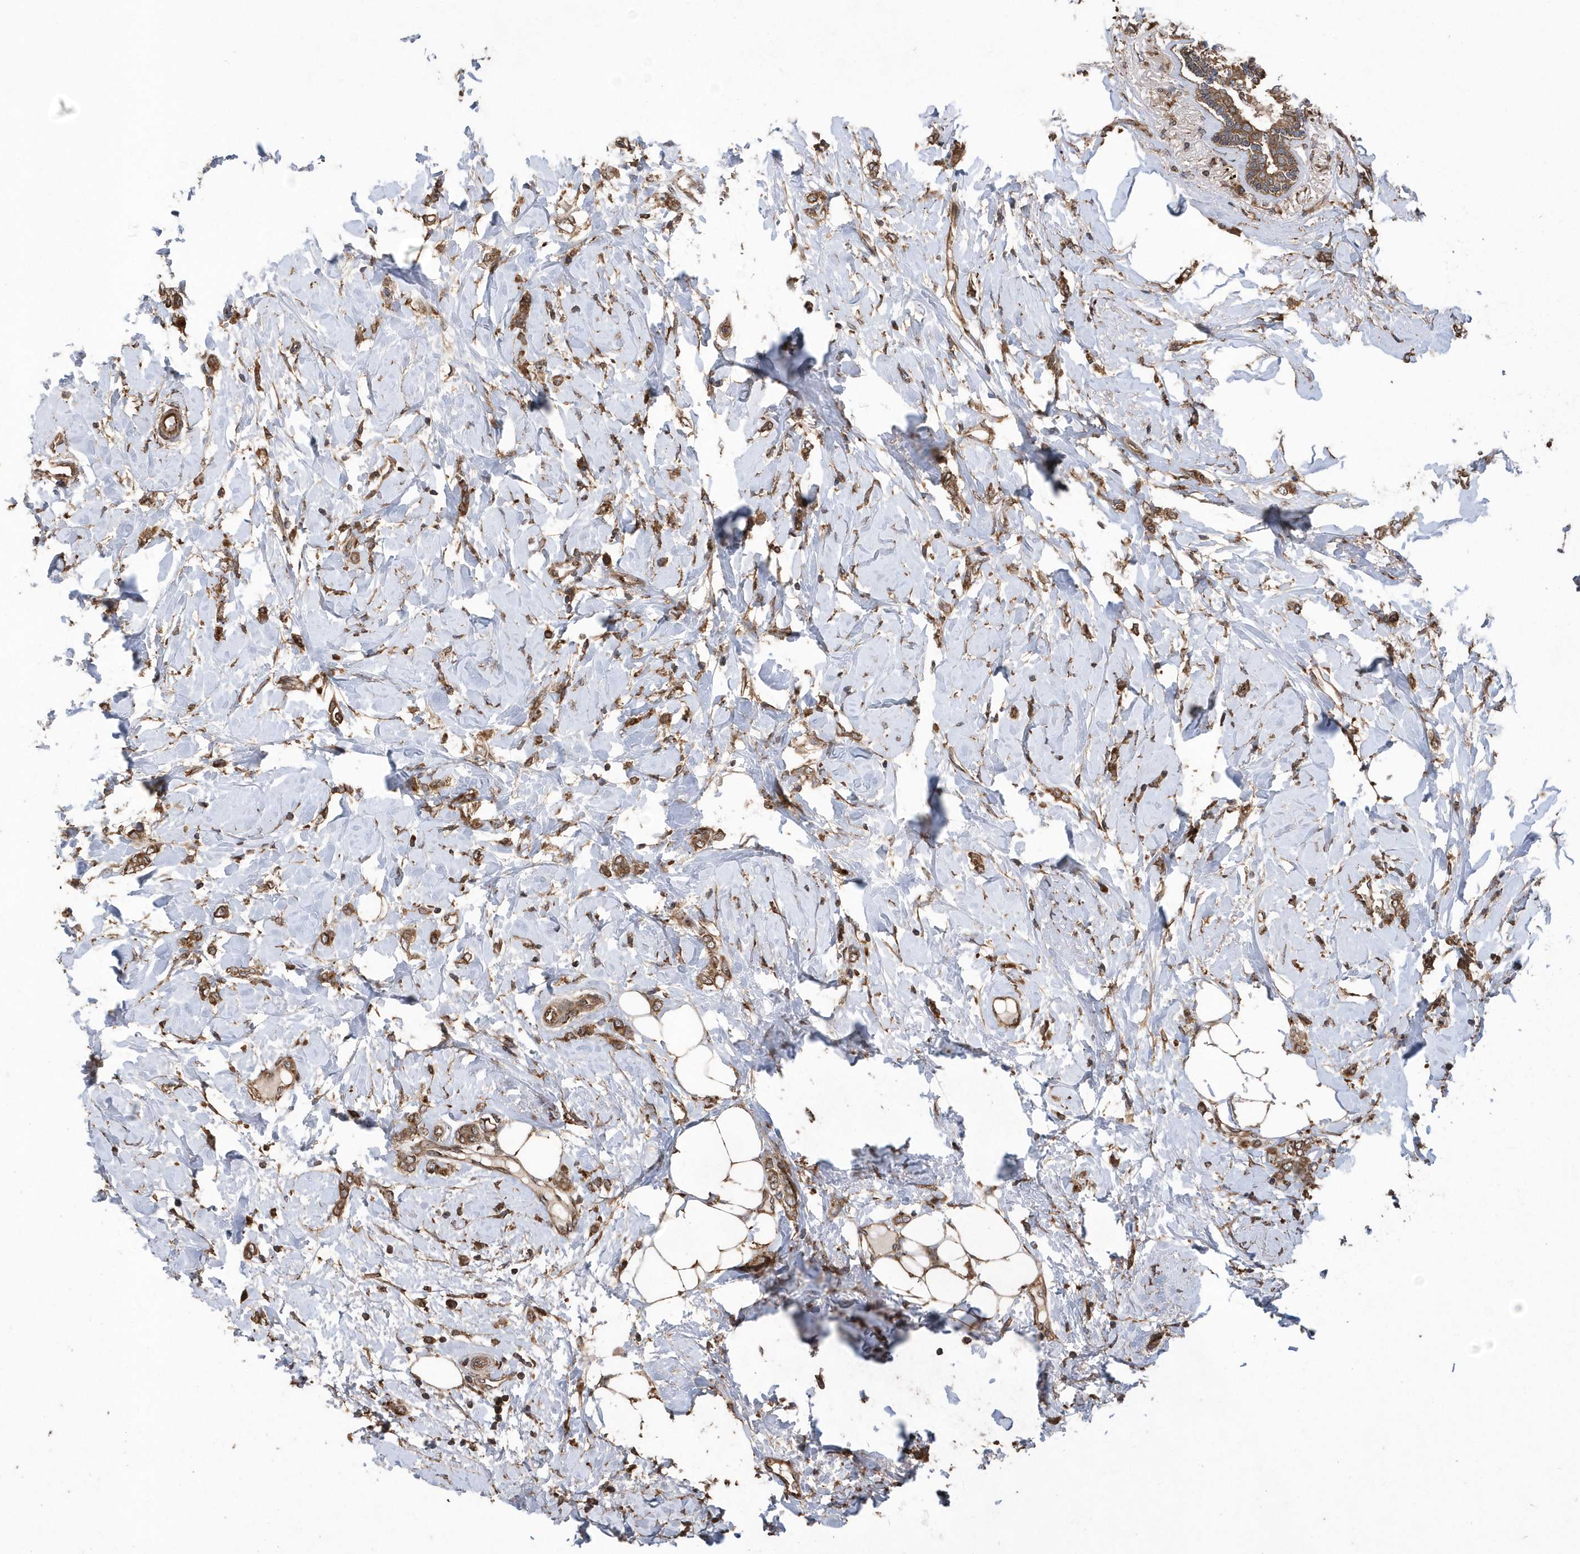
{"staining": {"intensity": "moderate", "quantity": ">75%", "location": "cytoplasmic/membranous"}, "tissue": "breast cancer", "cell_type": "Tumor cells", "image_type": "cancer", "snomed": [{"axis": "morphology", "description": "Normal tissue, NOS"}, {"axis": "morphology", "description": "Lobular carcinoma"}, {"axis": "topography", "description": "Breast"}], "caption": "This histopathology image displays breast lobular carcinoma stained with immunohistochemistry (IHC) to label a protein in brown. The cytoplasmic/membranous of tumor cells show moderate positivity for the protein. Nuclei are counter-stained blue.", "gene": "WASHC5", "patient": {"sex": "female", "age": 47}}